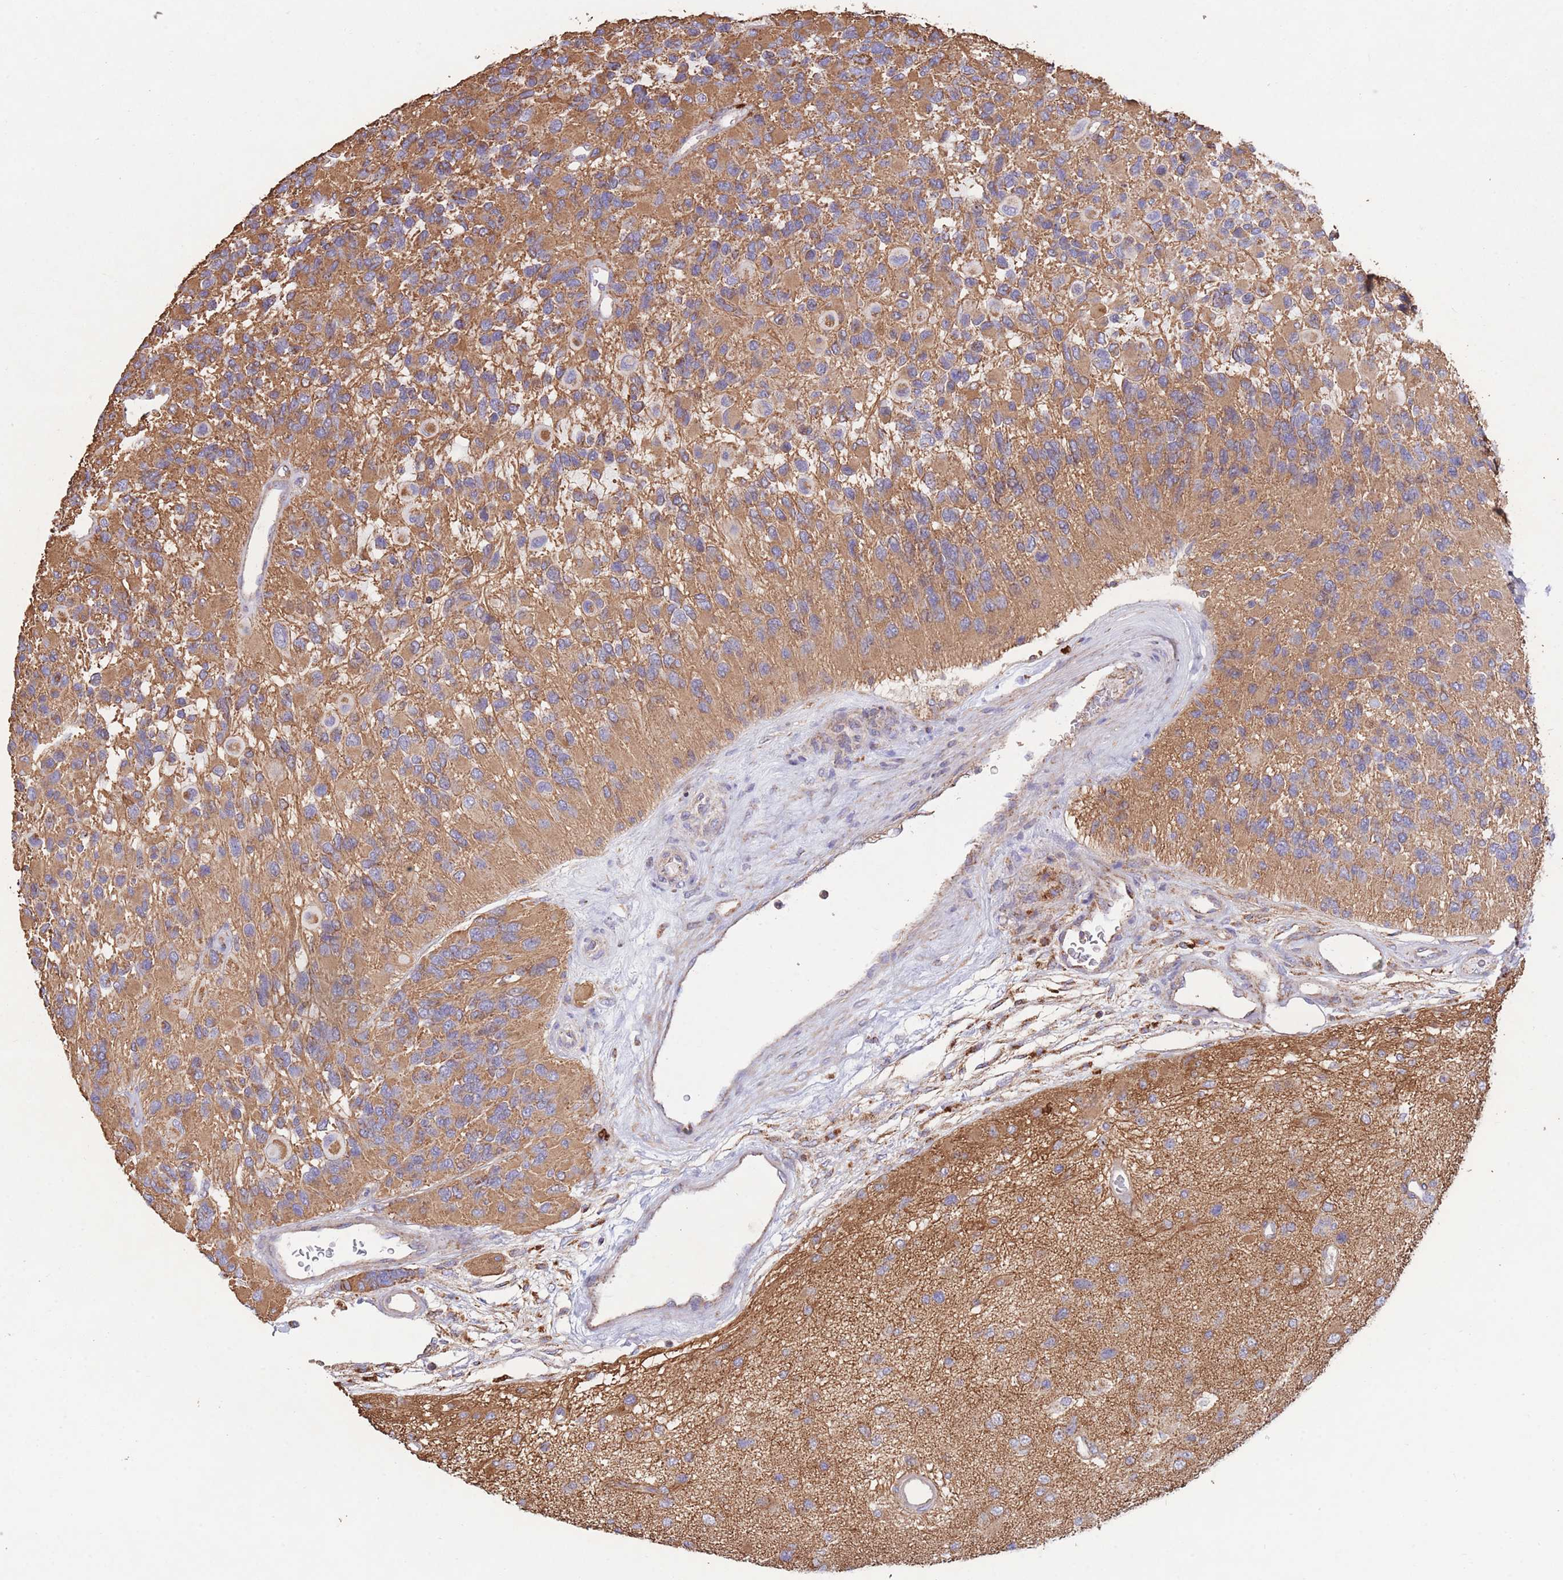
{"staining": {"intensity": "moderate", "quantity": ">75%", "location": "cytoplasmic/membranous"}, "tissue": "glioma", "cell_type": "Tumor cells", "image_type": "cancer", "snomed": [{"axis": "morphology", "description": "Glioma, malignant, High grade"}, {"axis": "topography", "description": "Brain"}], "caption": "Brown immunohistochemical staining in high-grade glioma (malignant) displays moderate cytoplasmic/membranous expression in approximately >75% of tumor cells.", "gene": "FKBP8", "patient": {"sex": "male", "age": 77}}